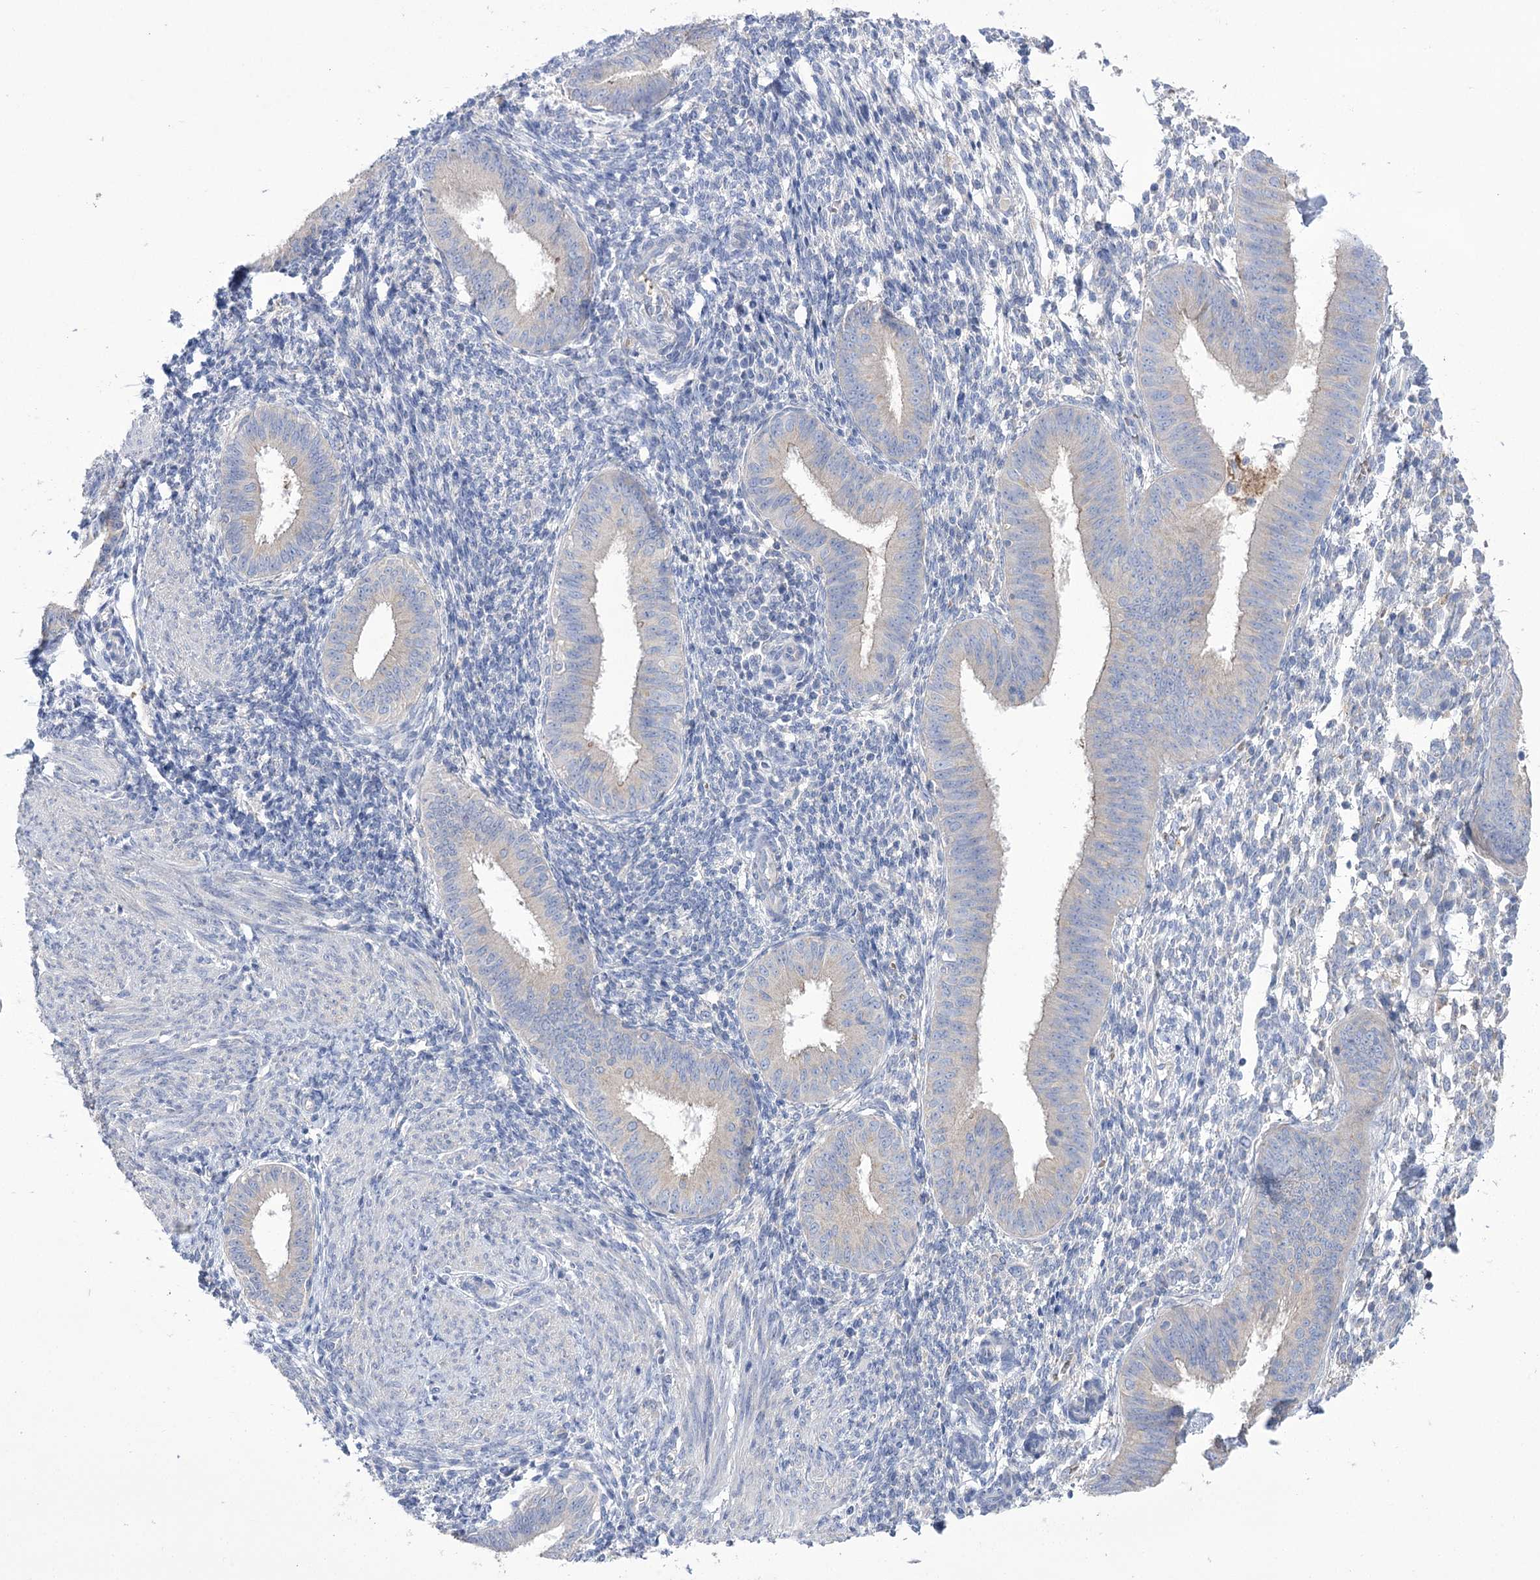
{"staining": {"intensity": "negative", "quantity": "none", "location": "none"}, "tissue": "endometrium", "cell_type": "Cells in endometrial stroma", "image_type": "normal", "snomed": [{"axis": "morphology", "description": "Normal tissue, NOS"}, {"axis": "topography", "description": "Uterus"}, {"axis": "topography", "description": "Endometrium"}], "caption": "DAB (3,3'-diaminobenzidine) immunohistochemical staining of unremarkable human endometrium shows no significant positivity in cells in endometrial stroma.", "gene": "PRSS53", "patient": {"sex": "female", "age": 48}}